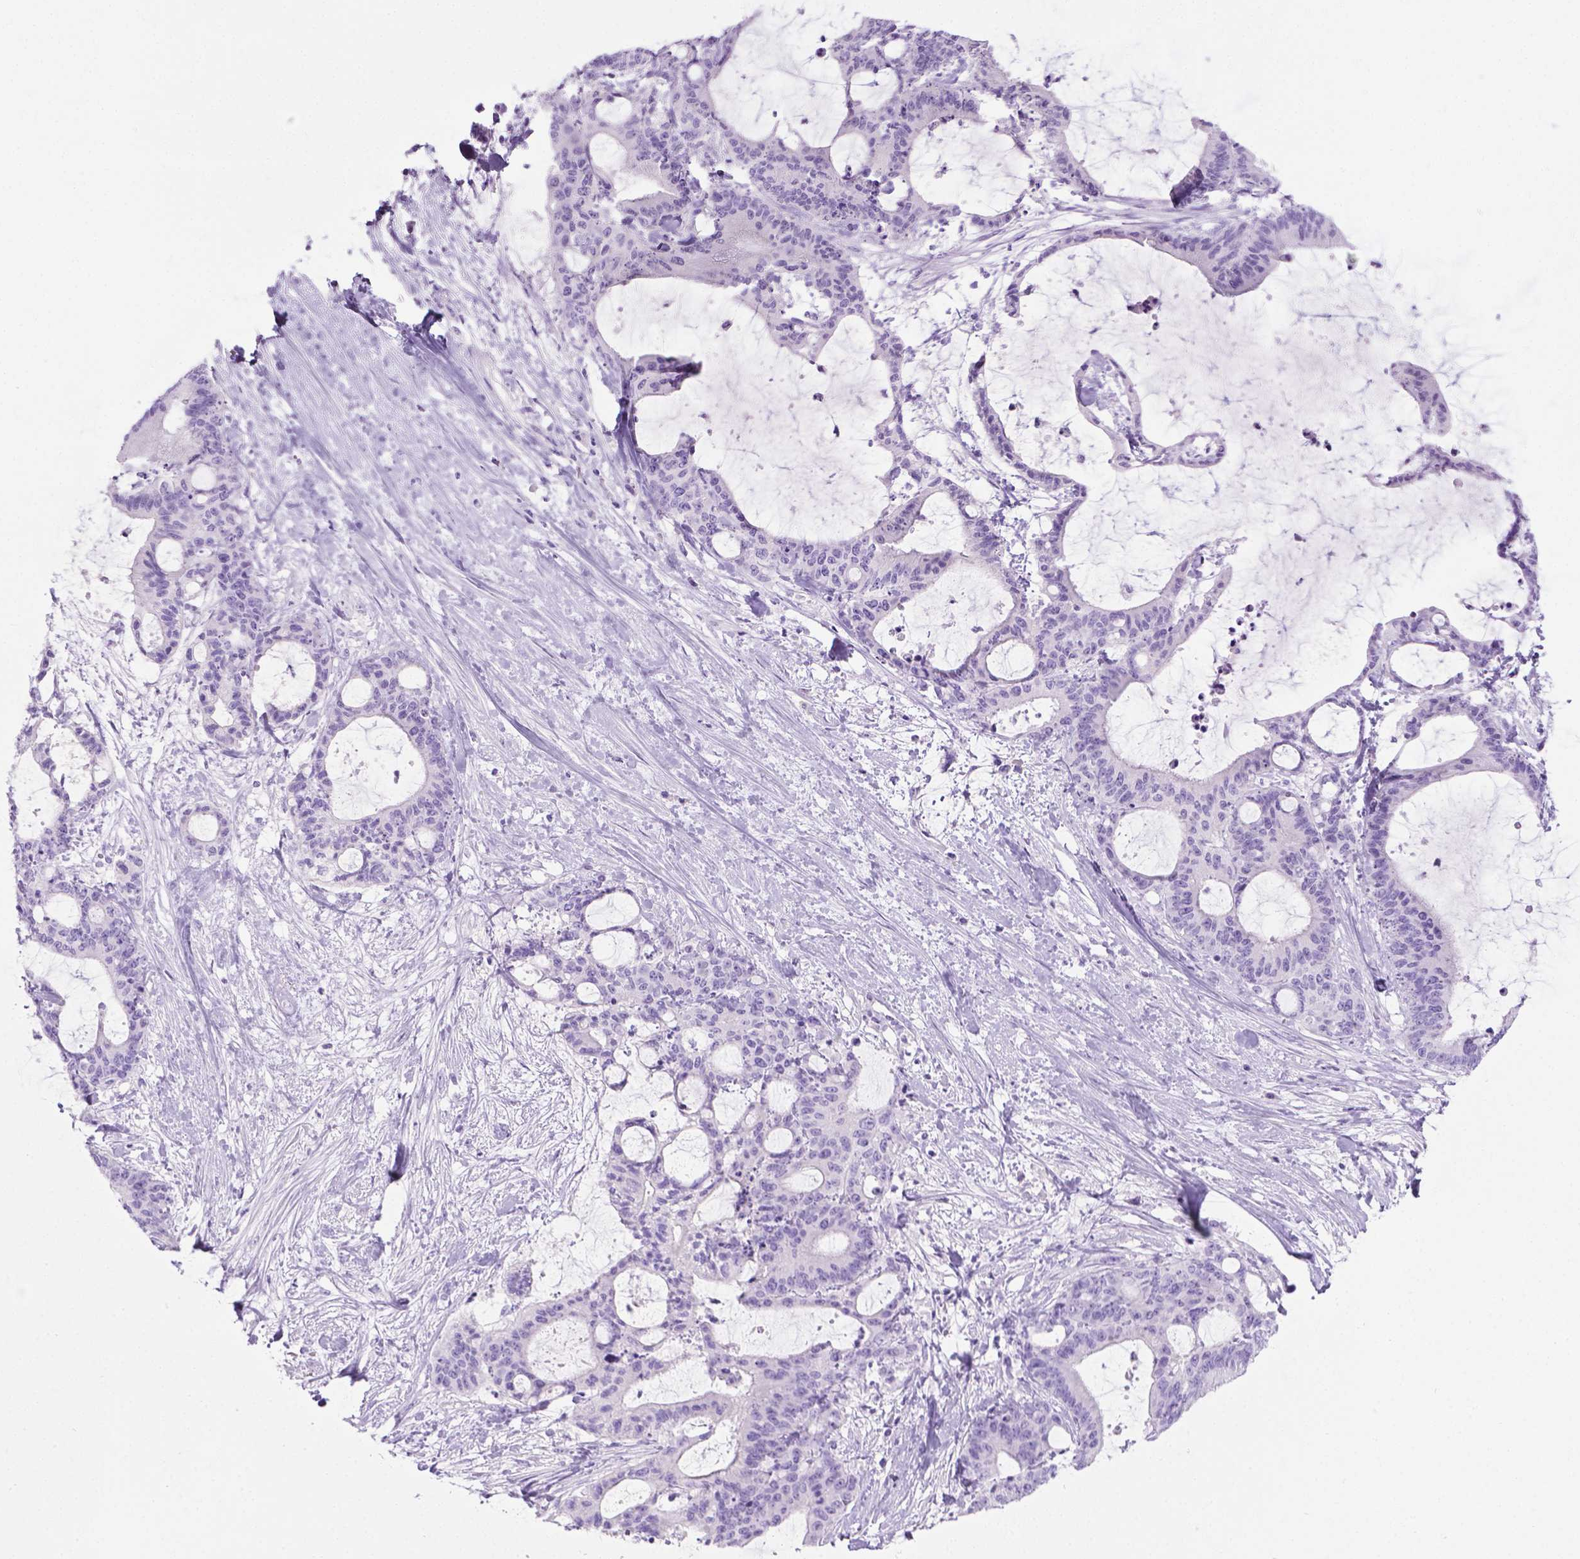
{"staining": {"intensity": "negative", "quantity": "none", "location": "none"}, "tissue": "liver cancer", "cell_type": "Tumor cells", "image_type": "cancer", "snomed": [{"axis": "morphology", "description": "Cholangiocarcinoma"}, {"axis": "topography", "description": "Liver"}], "caption": "Human liver cancer stained for a protein using IHC displays no staining in tumor cells.", "gene": "LELP1", "patient": {"sex": "female", "age": 73}}